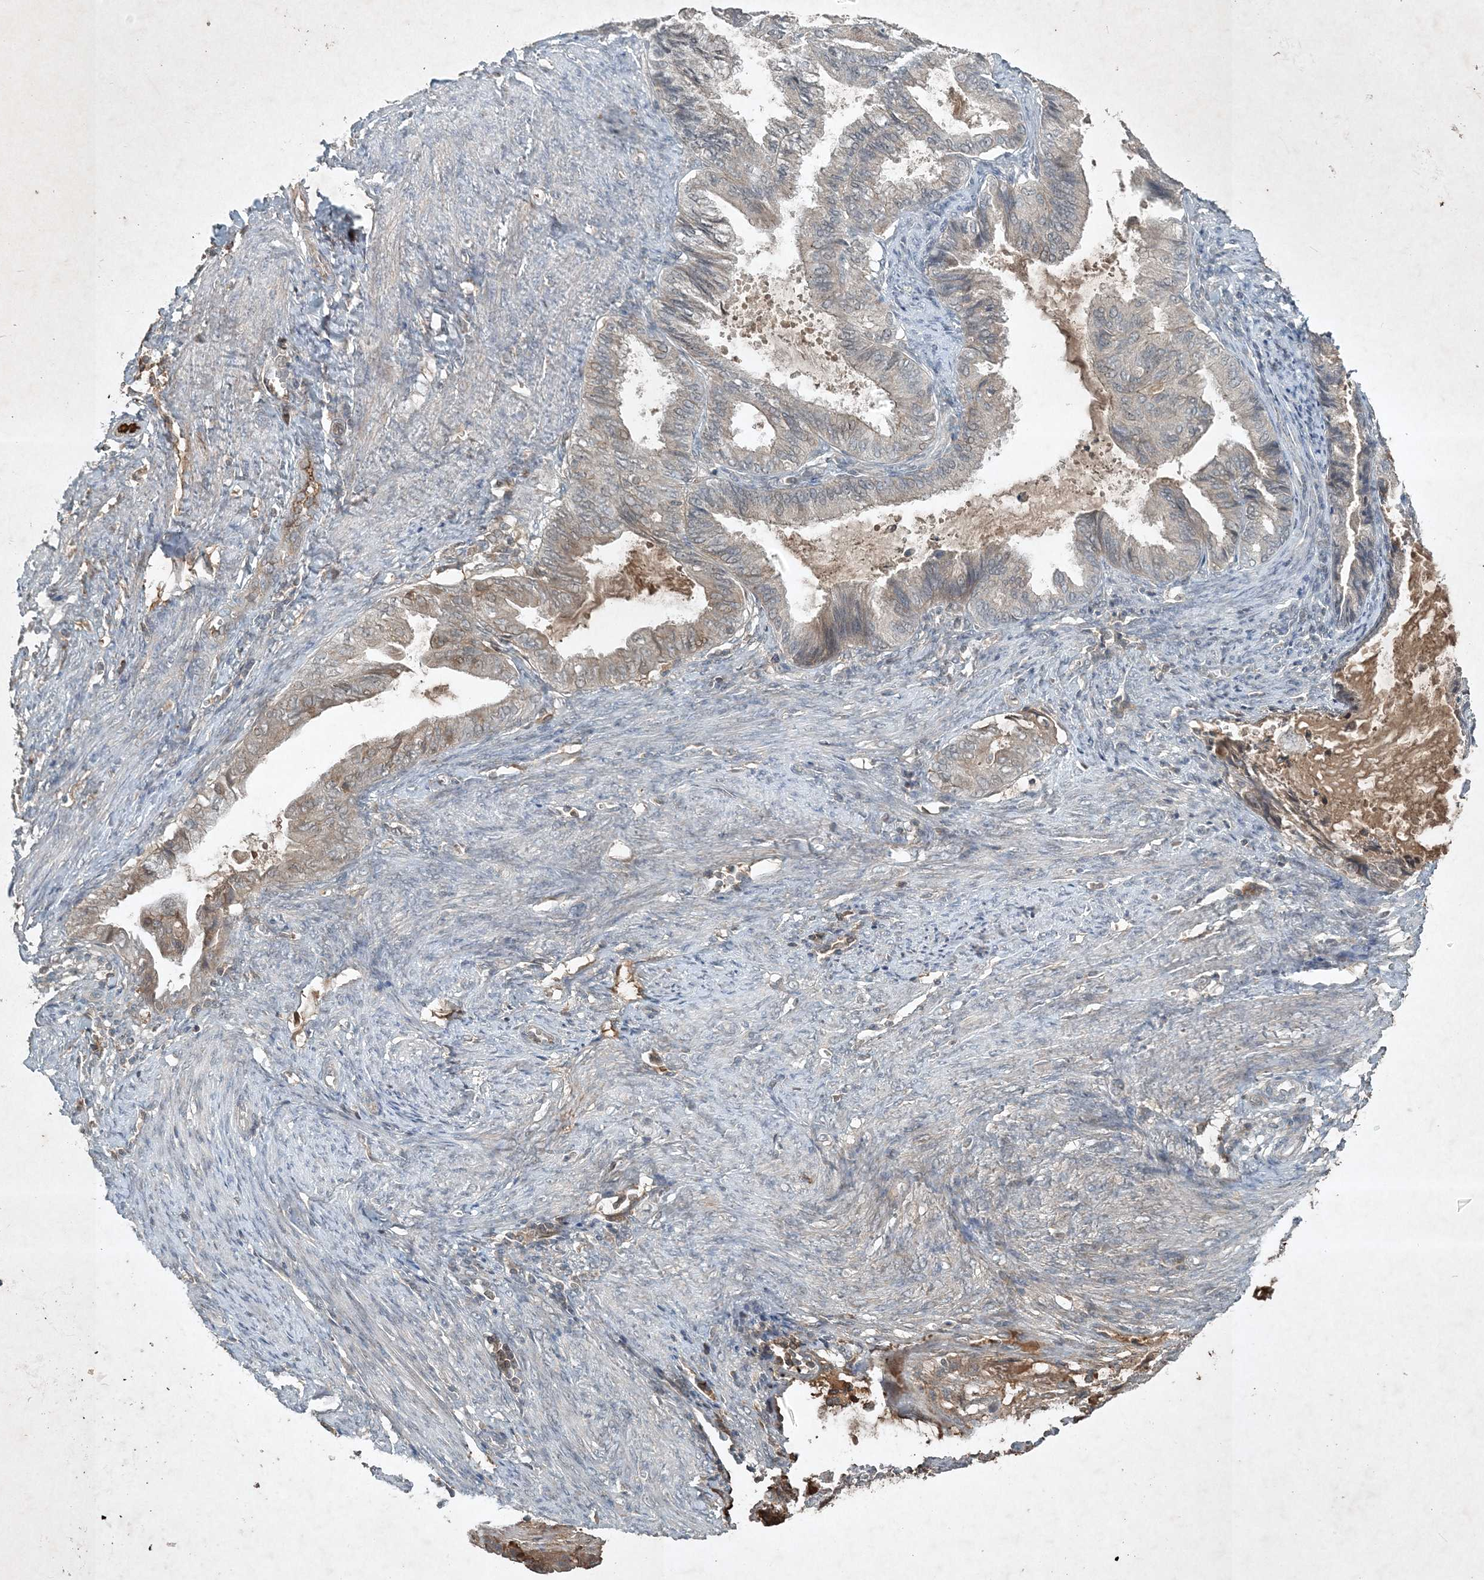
{"staining": {"intensity": "weak", "quantity": "<25%", "location": "cytoplasmic/membranous"}, "tissue": "endometrial cancer", "cell_type": "Tumor cells", "image_type": "cancer", "snomed": [{"axis": "morphology", "description": "Adenocarcinoma, NOS"}, {"axis": "topography", "description": "Endometrium"}], "caption": "Image shows no protein staining in tumor cells of endometrial adenocarcinoma tissue. (DAB immunohistochemistry (IHC) visualized using brightfield microscopy, high magnification).", "gene": "TNFAIP6", "patient": {"sex": "female", "age": 86}}